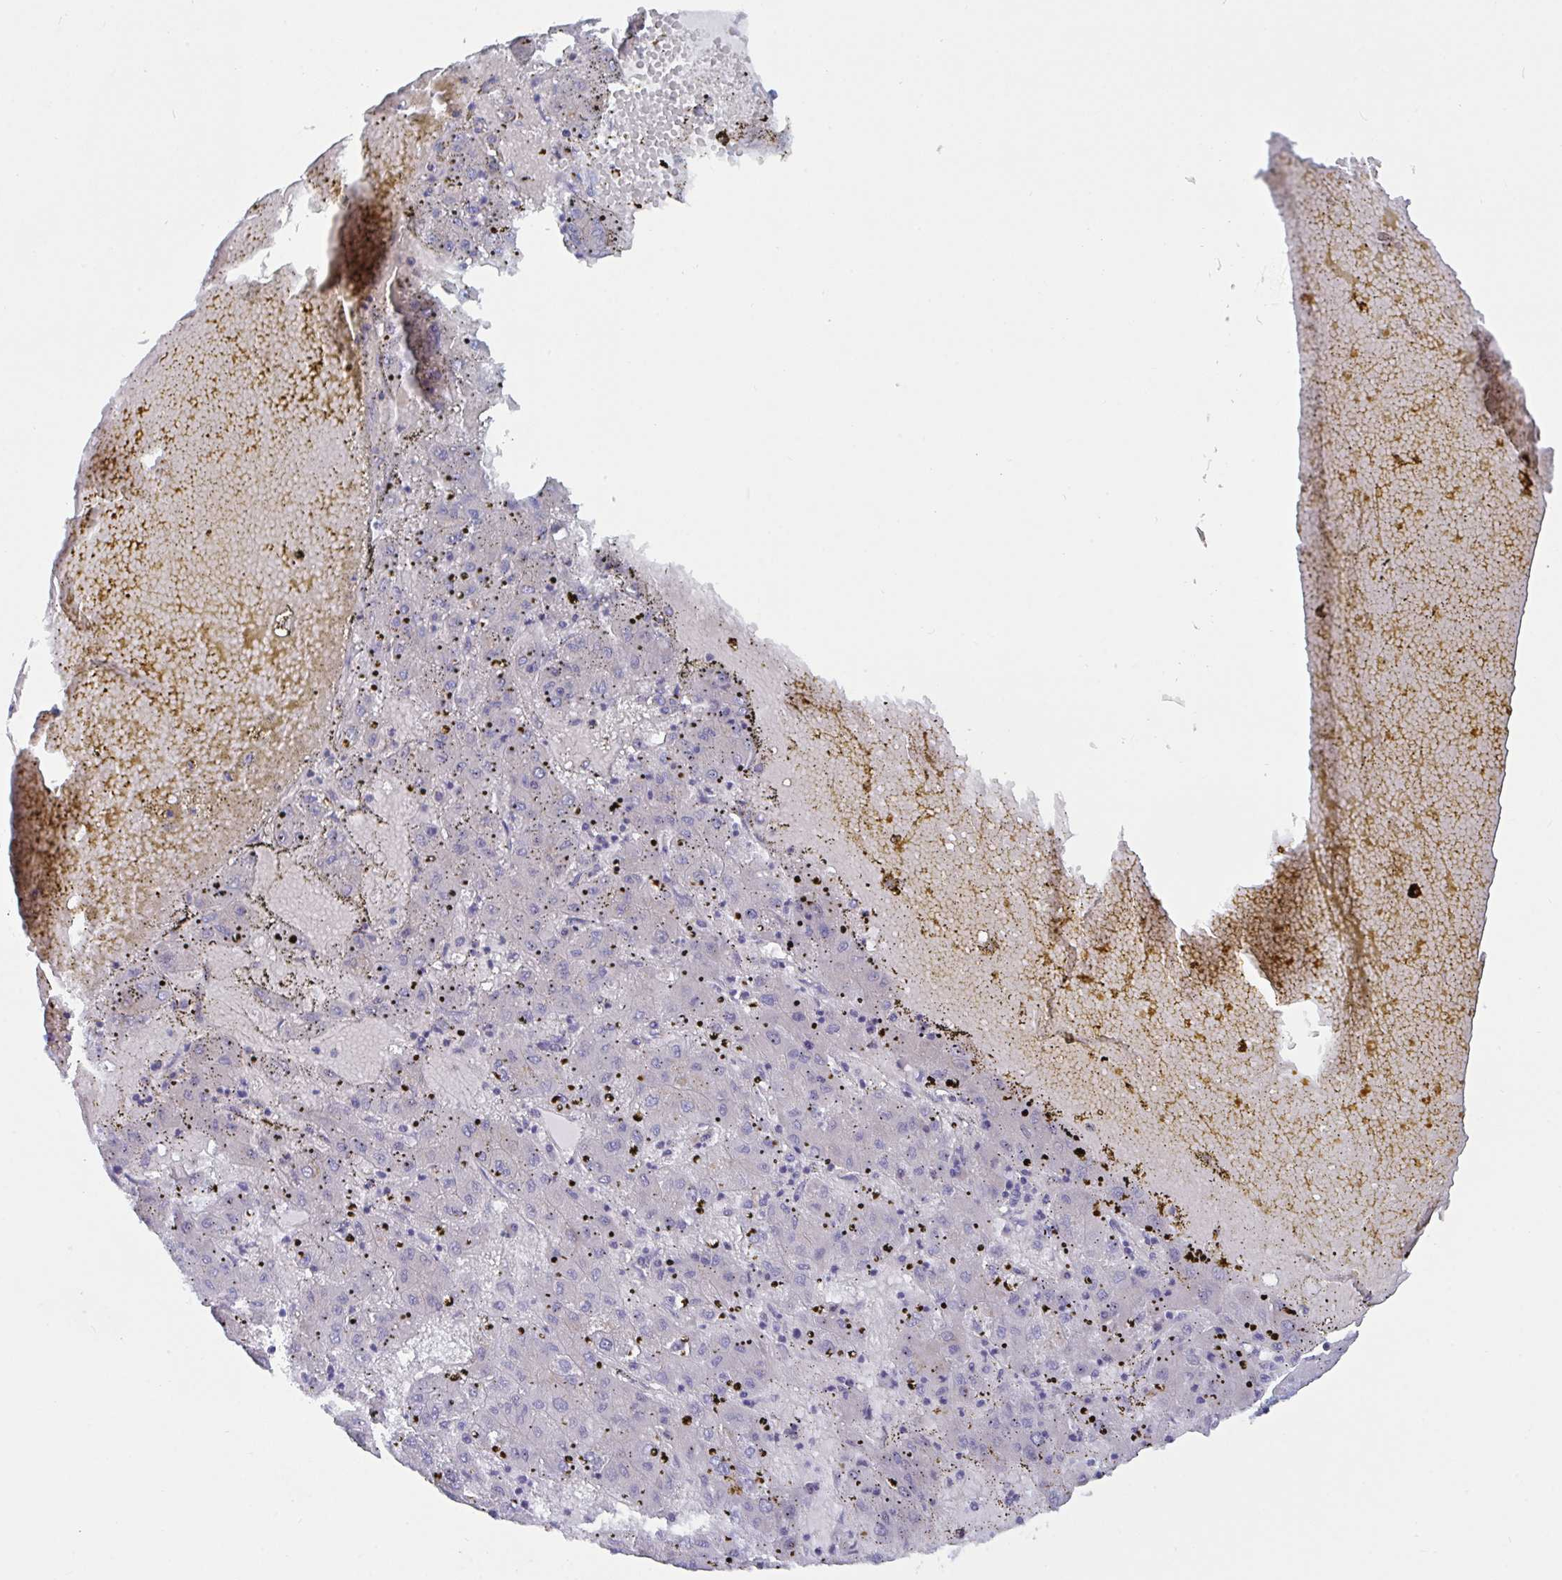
{"staining": {"intensity": "negative", "quantity": "none", "location": "none"}, "tissue": "liver cancer", "cell_type": "Tumor cells", "image_type": "cancer", "snomed": [{"axis": "morphology", "description": "Carcinoma, Hepatocellular, NOS"}, {"axis": "topography", "description": "Liver"}], "caption": "High power microscopy image of an immunohistochemistry (IHC) micrograph of liver cancer, revealing no significant positivity in tumor cells.", "gene": "NT5C3B", "patient": {"sex": "male", "age": 72}}